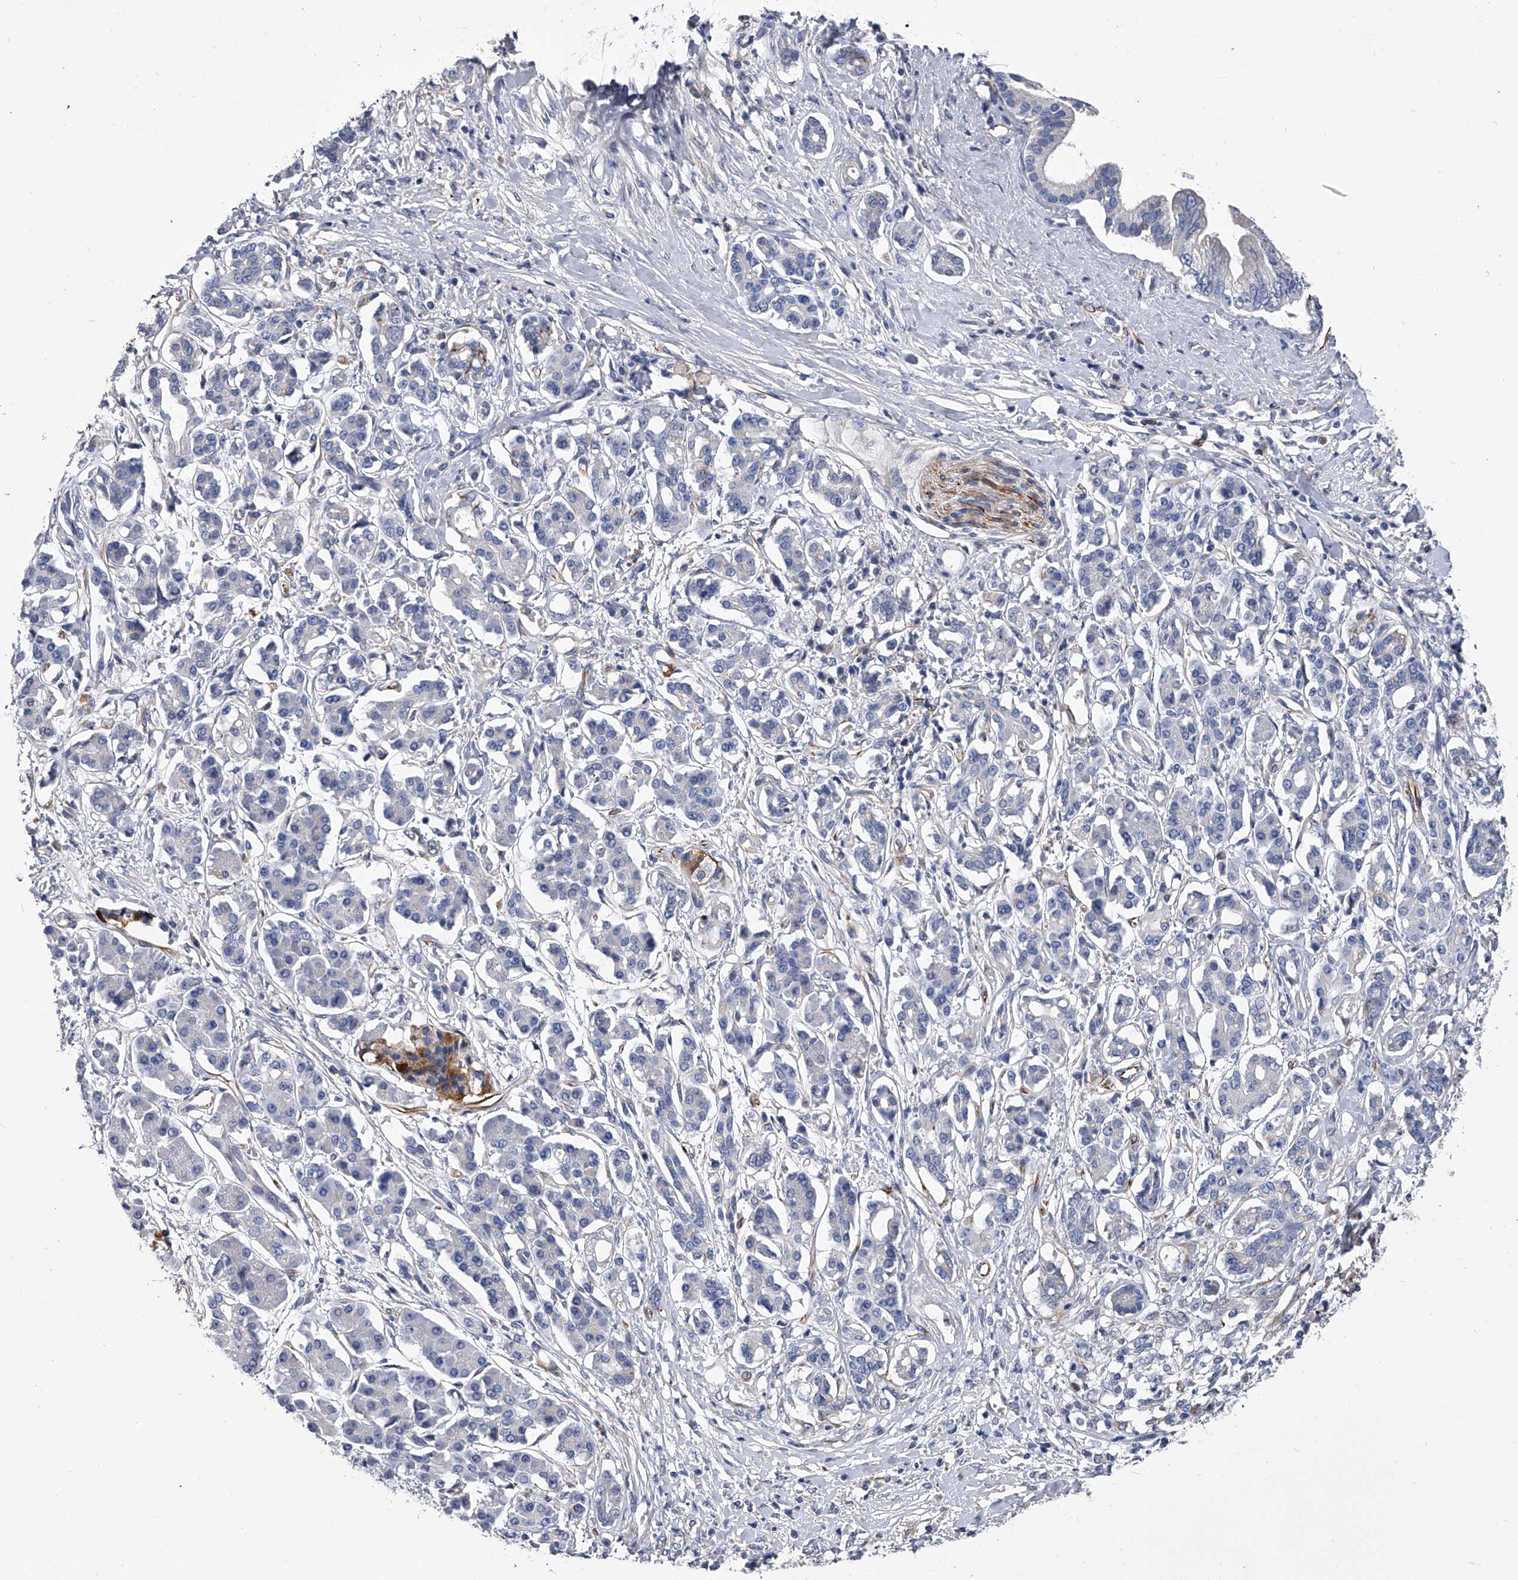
{"staining": {"intensity": "negative", "quantity": "none", "location": "none"}, "tissue": "pancreatic cancer", "cell_type": "Tumor cells", "image_type": "cancer", "snomed": [{"axis": "morphology", "description": "Adenocarcinoma, NOS"}, {"axis": "topography", "description": "Pancreas"}], "caption": "IHC of adenocarcinoma (pancreatic) demonstrates no positivity in tumor cells.", "gene": "EFCAB7", "patient": {"sex": "female", "age": 56}}